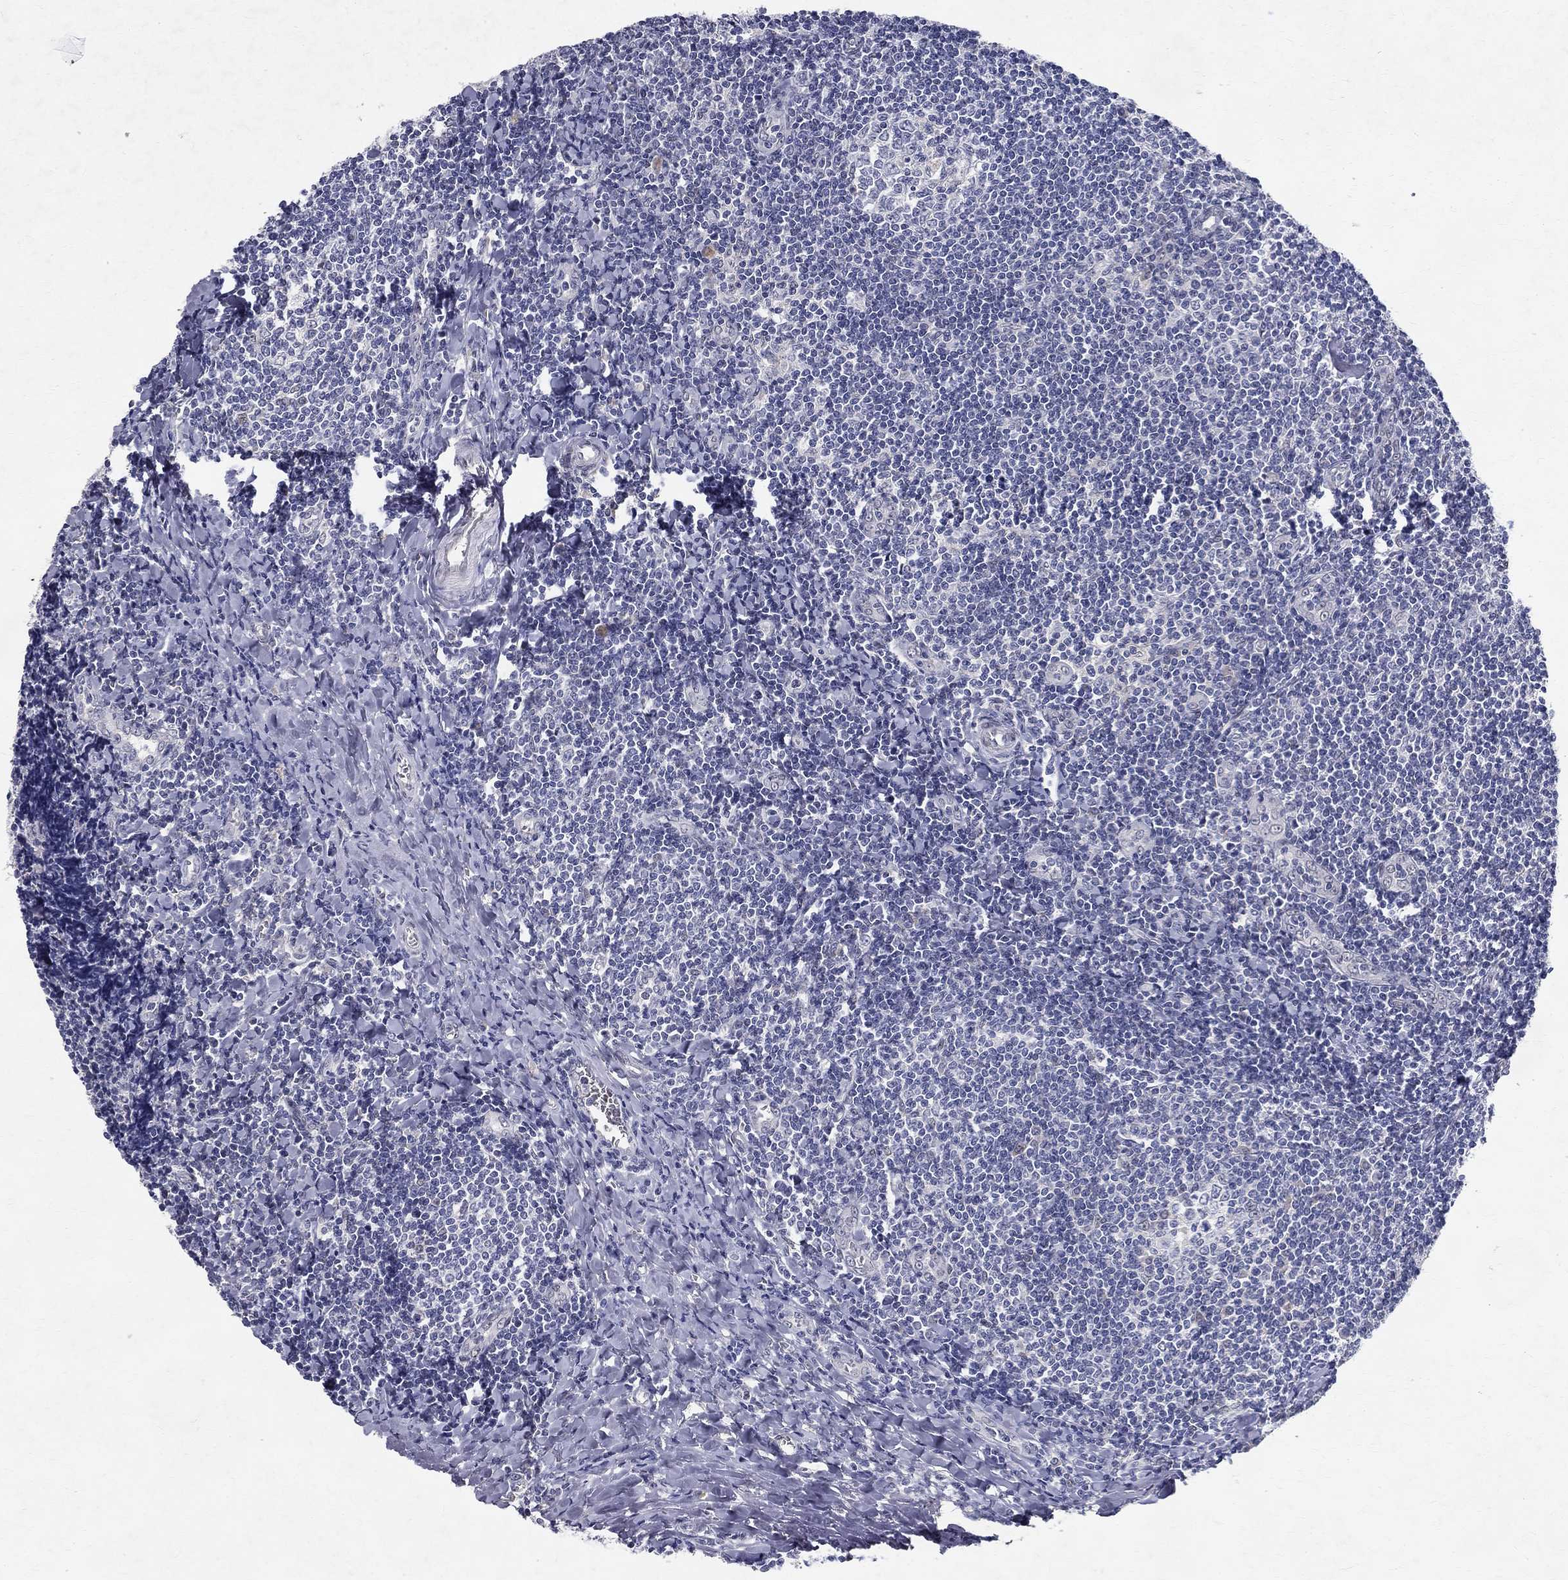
{"staining": {"intensity": "negative", "quantity": "none", "location": "none"}, "tissue": "tonsil", "cell_type": "Germinal center cells", "image_type": "normal", "snomed": [{"axis": "morphology", "description": "Normal tissue, NOS"}, {"axis": "topography", "description": "Tonsil"}], "caption": "A histopathology image of human tonsil is negative for staining in germinal center cells. Brightfield microscopy of immunohistochemistry (IHC) stained with DAB (3,3'-diaminobenzidine) (brown) and hematoxylin (blue), captured at high magnification.", "gene": "RBFOX1", "patient": {"sex": "female", "age": 12}}